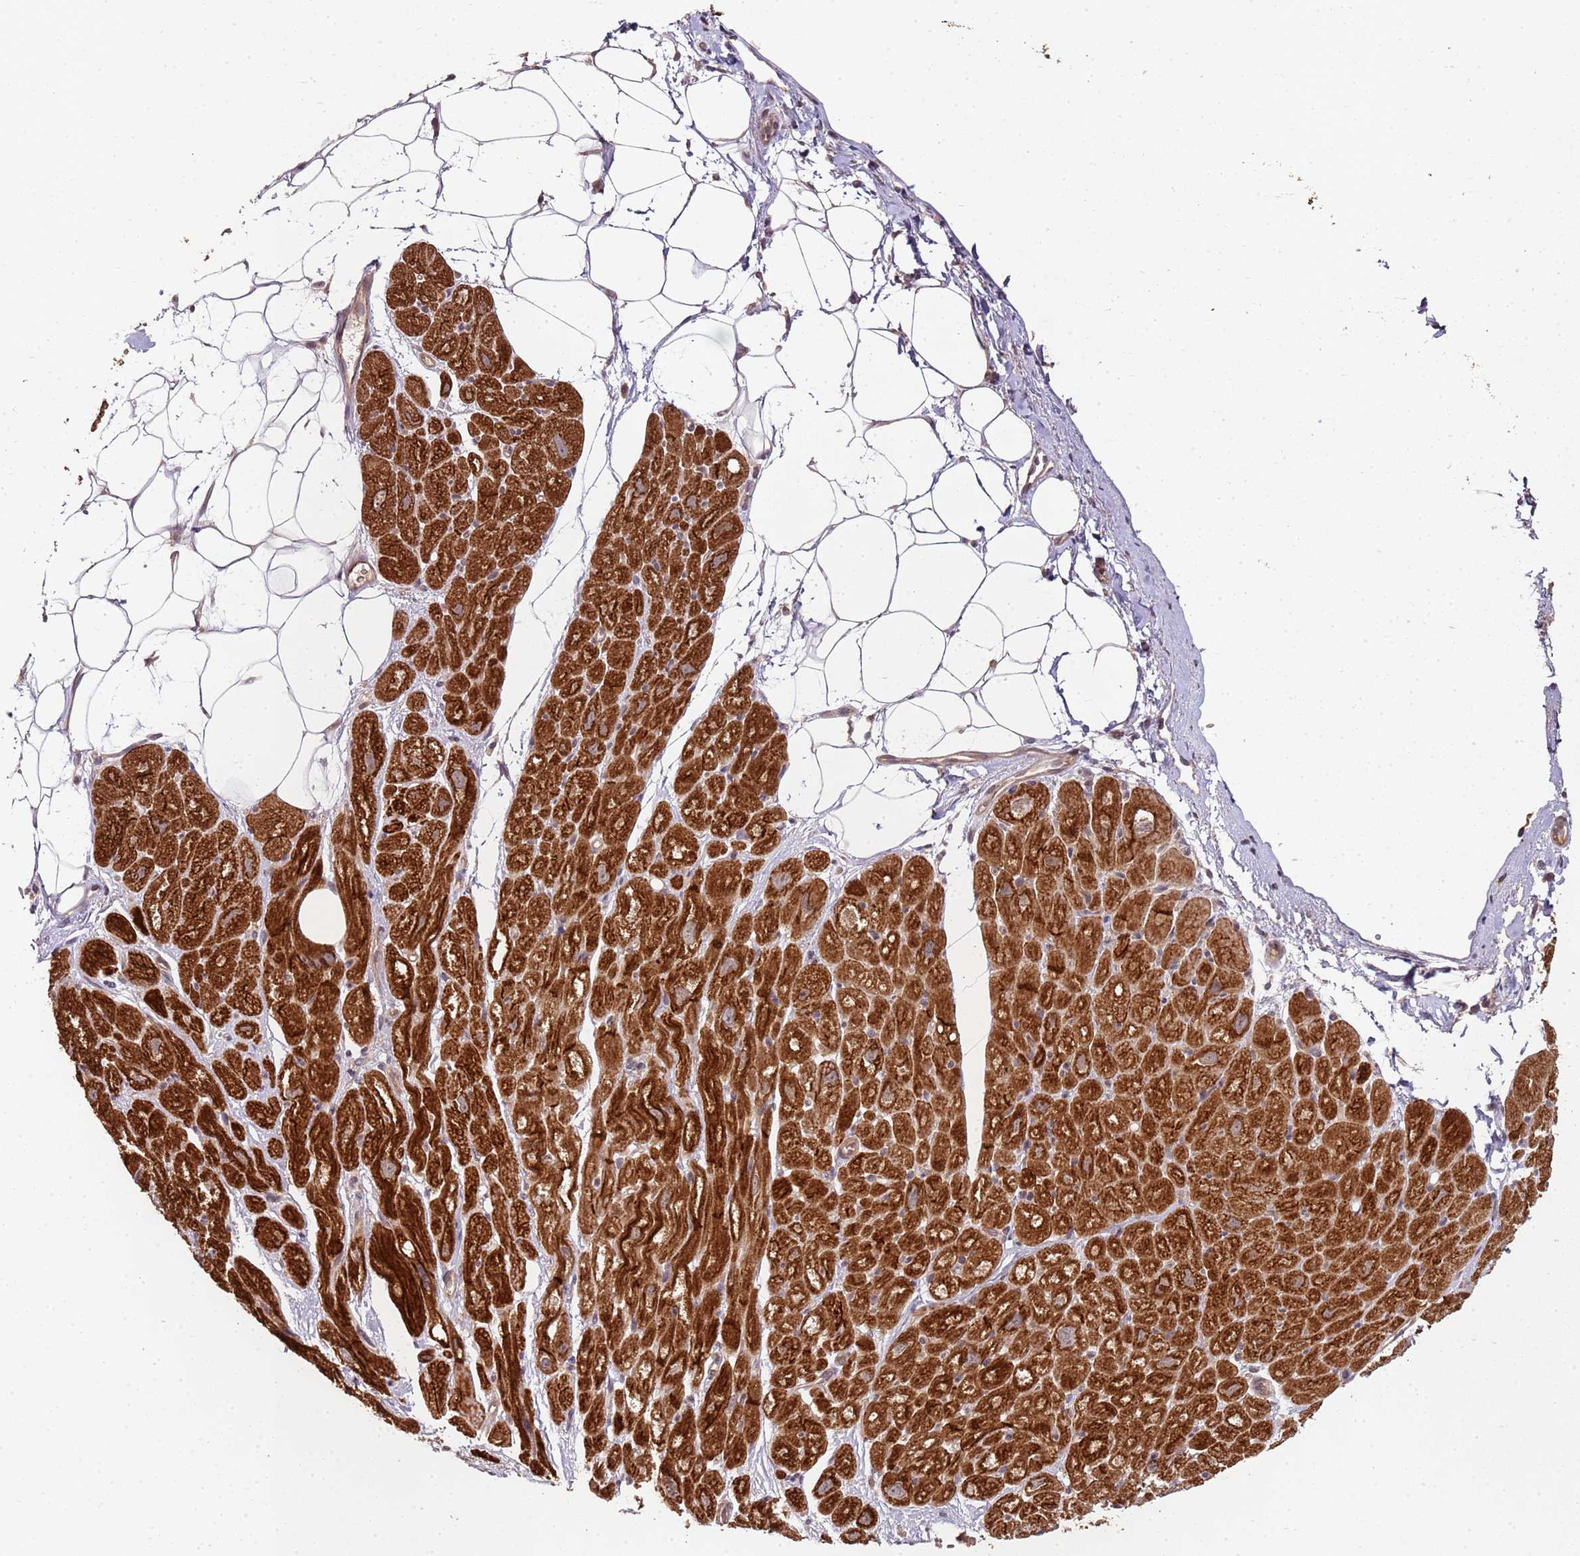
{"staining": {"intensity": "strong", "quantity": ">75%", "location": "cytoplasmic/membranous"}, "tissue": "heart muscle", "cell_type": "Cardiomyocytes", "image_type": "normal", "snomed": [{"axis": "morphology", "description": "Normal tissue, NOS"}, {"axis": "topography", "description": "Heart"}], "caption": "Strong cytoplasmic/membranous expression is present in about >75% of cardiomyocytes in benign heart muscle. Using DAB (brown) and hematoxylin (blue) stains, captured at high magnification using brightfield microscopy.", "gene": "LIN37", "patient": {"sex": "male", "age": 50}}